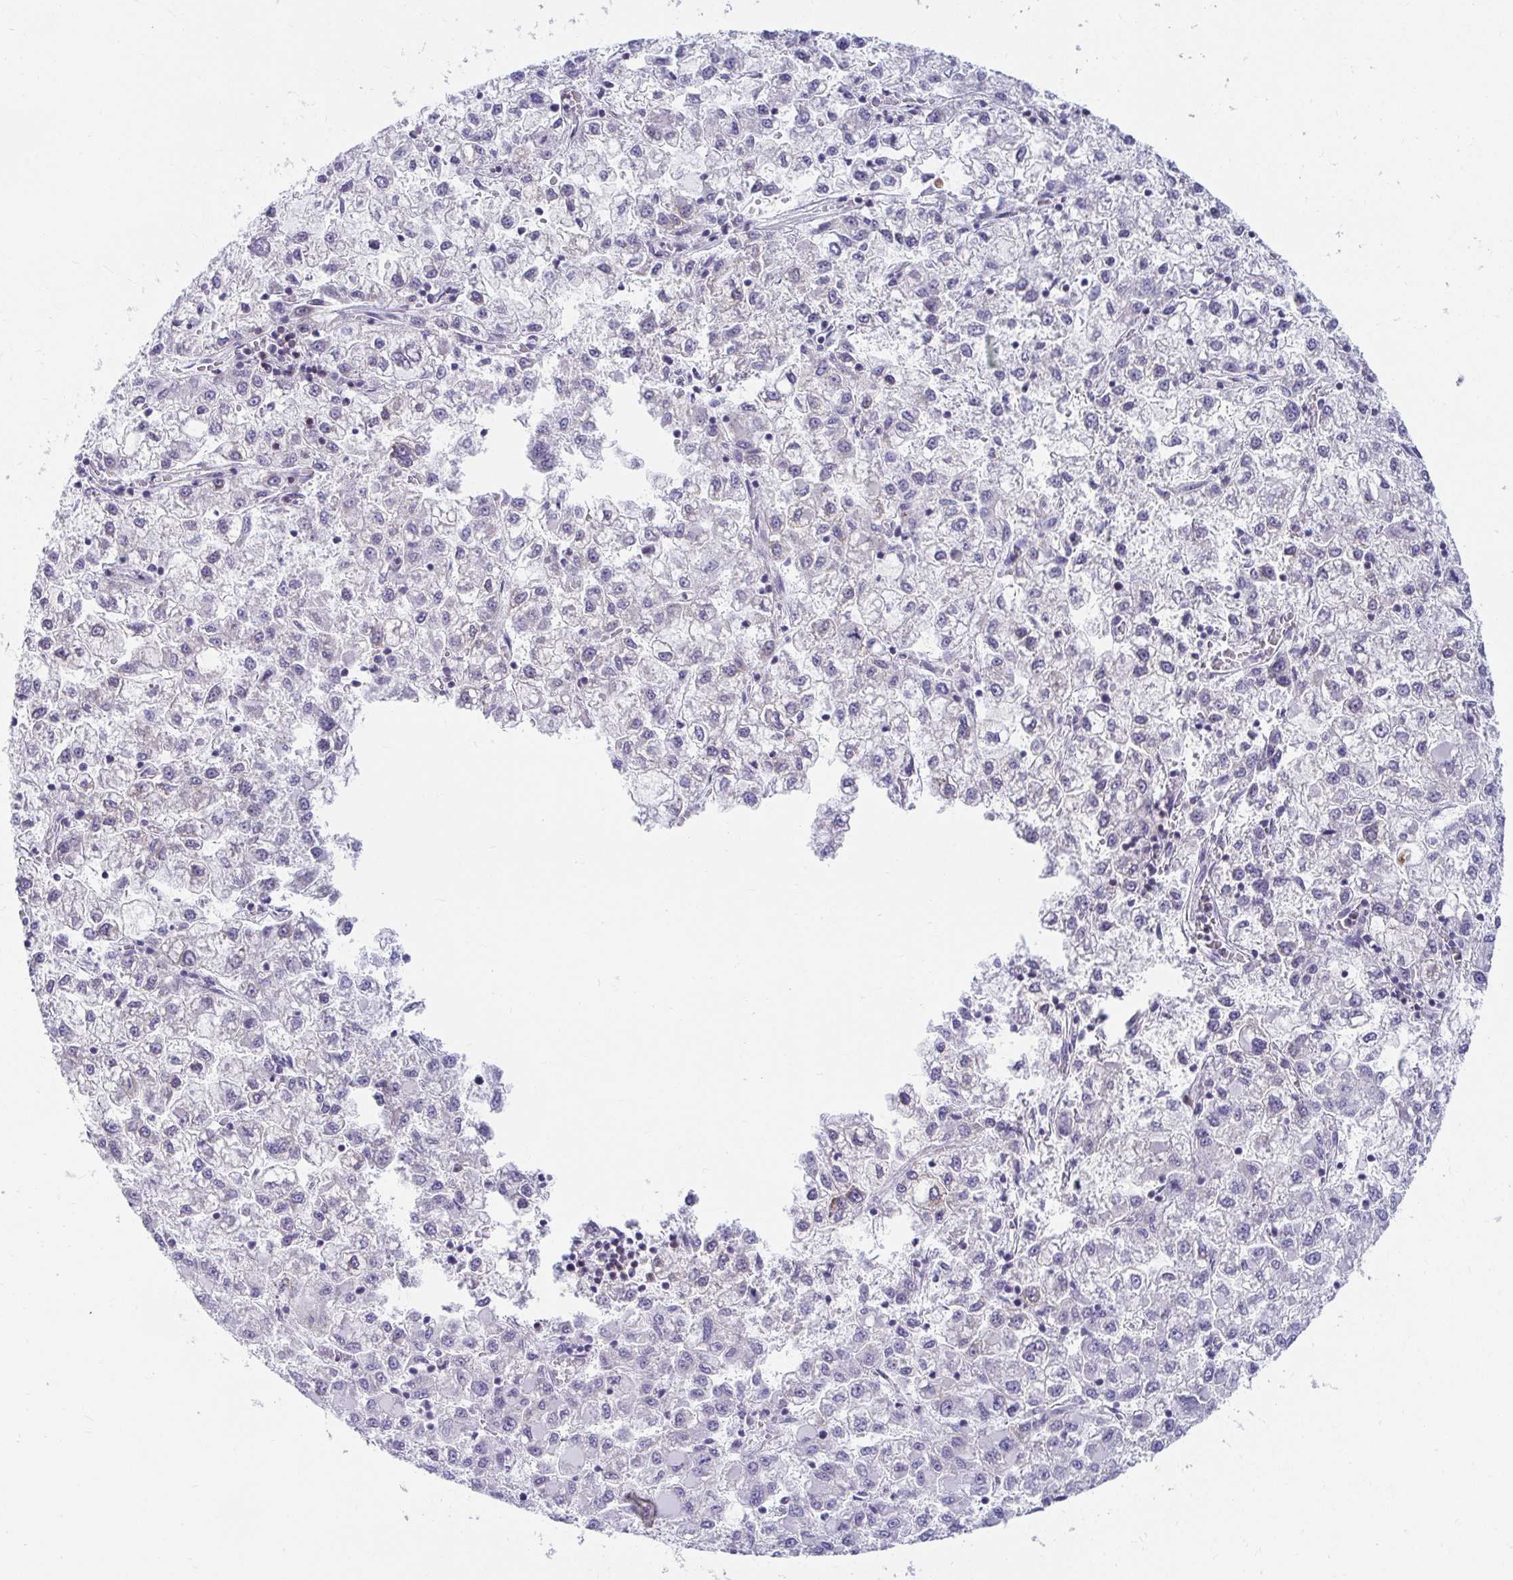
{"staining": {"intensity": "negative", "quantity": "none", "location": "none"}, "tissue": "liver cancer", "cell_type": "Tumor cells", "image_type": "cancer", "snomed": [{"axis": "morphology", "description": "Carcinoma, Hepatocellular, NOS"}, {"axis": "topography", "description": "Liver"}], "caption": "IHC micrograph of liver cancer stained for a protein (brown), which exhibits no positivity in tumor cells.", "gene": "EXOC5", "patient": {"sex": "male", "age": 40}}